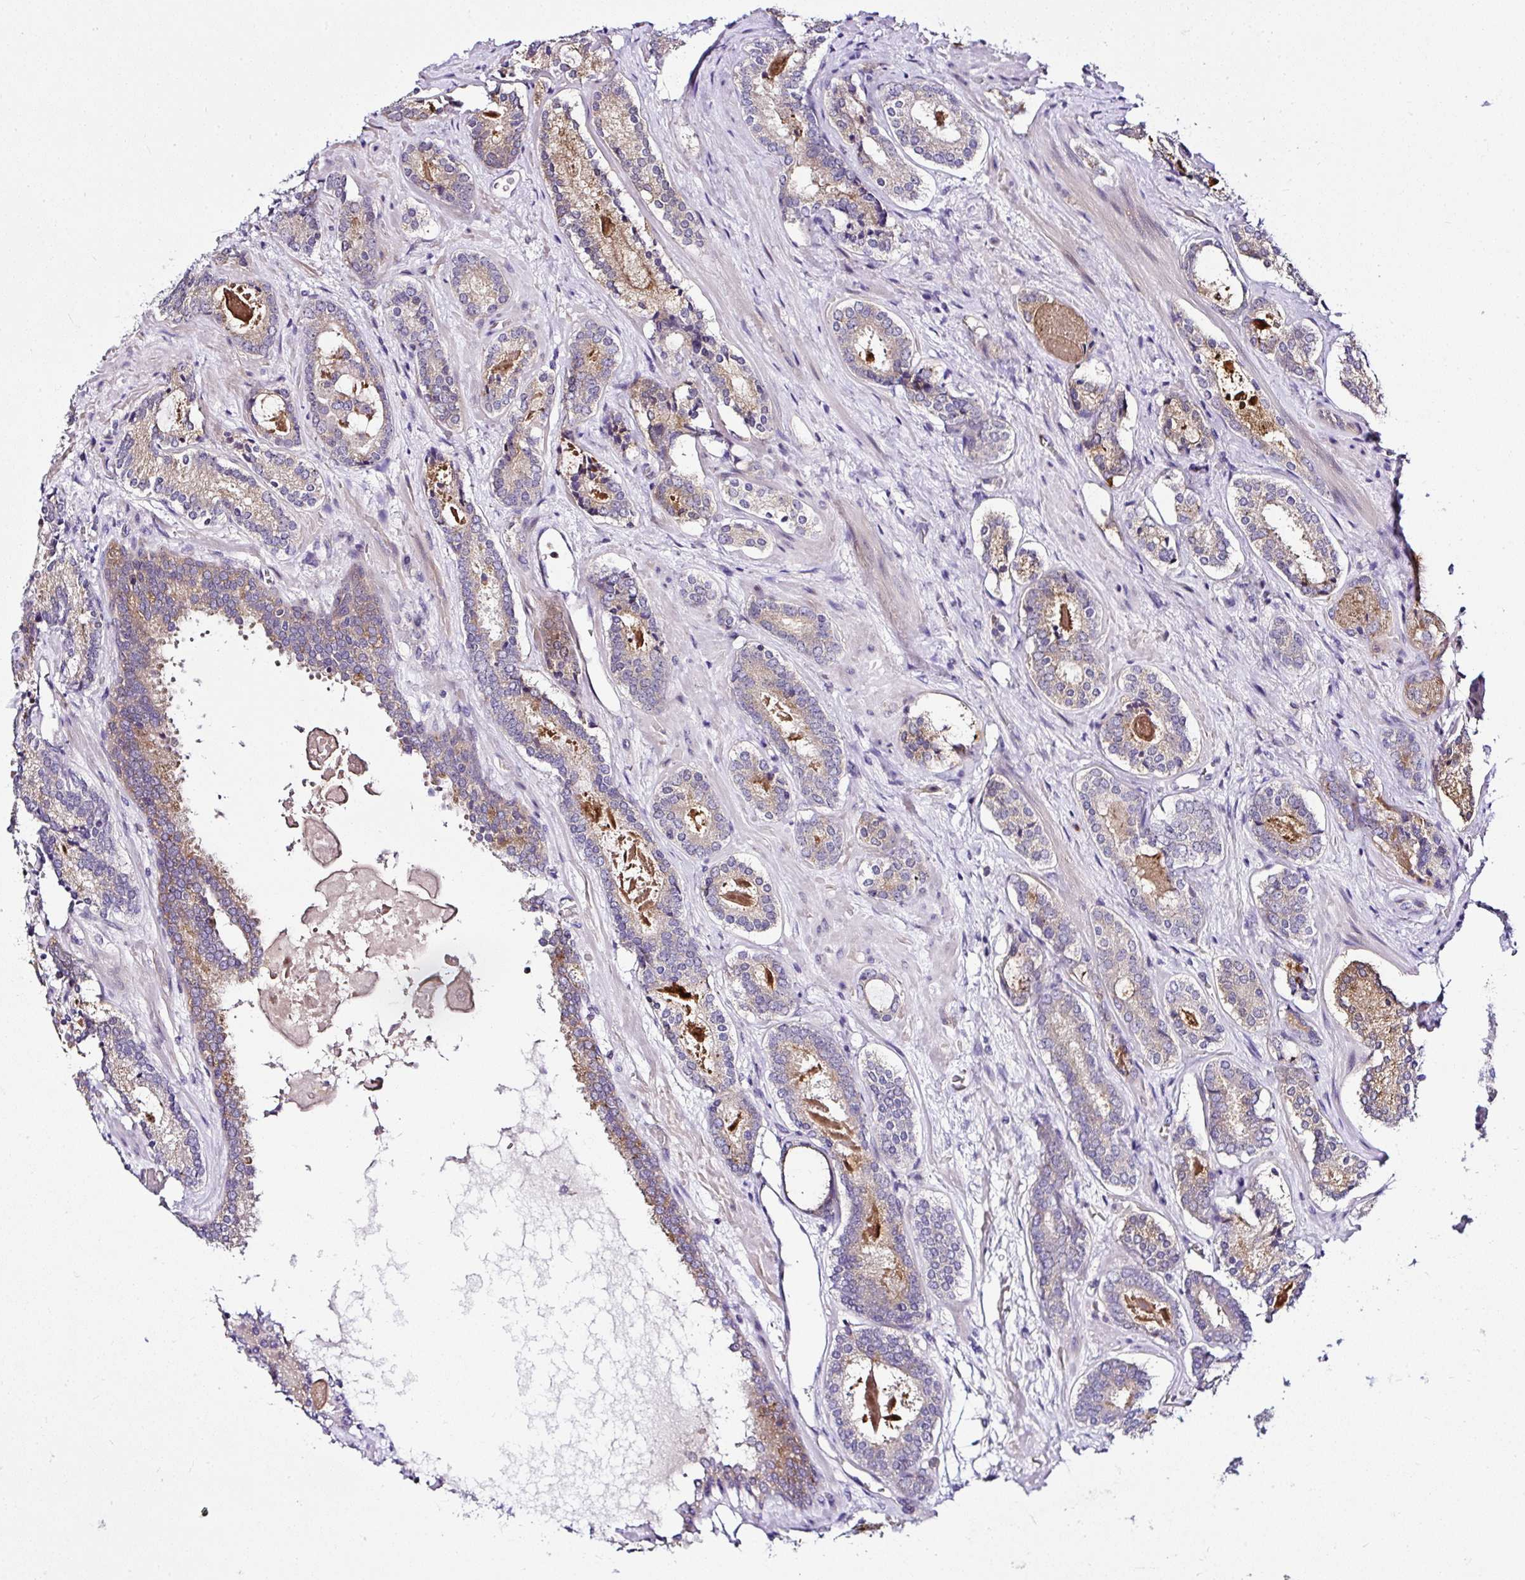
{"staining": {"intensity": "weak", "quantity": "<25%", "location": "cytoplasmic/membranous"}, "tissue": "prostate cancer", "cell_type": "Tumor cells", "image_type": "cancer", "snomed": [{"axis": "morphology", "description": "Adenocarcinoma, Low grade"}, {"axis": "topography", "description": "Prostate"}], "caption": "High magnification brightfield microscopy of prostate cancer stained with DAB (brown) and counterstained with hematoxylin (blue): tumor cells show no significant expression.", "gene": "DEPDC5", "patient": {"sex": "male", "age": 62}}